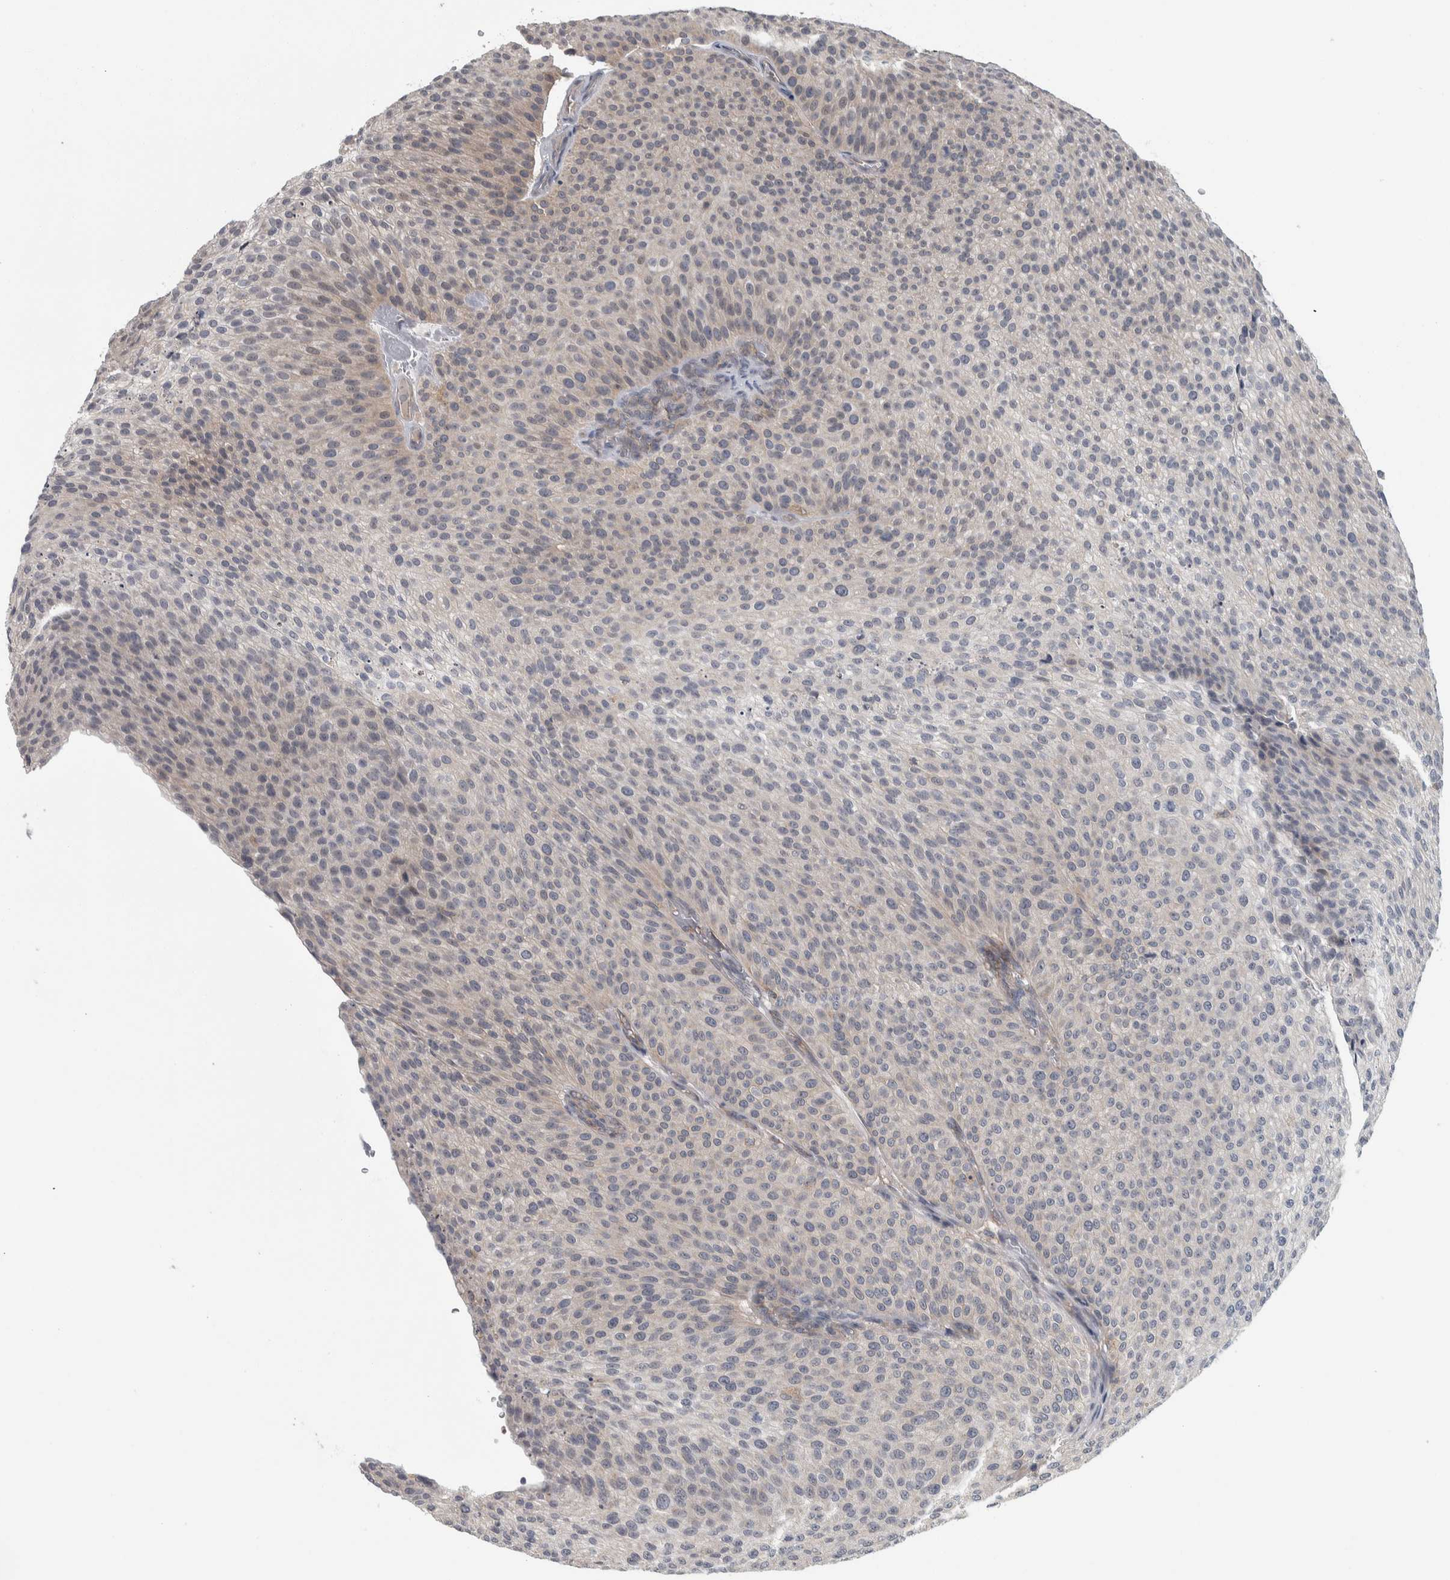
{"staining": {"intensity": "weak", "quantity": "<25%", "location": "cytoplasmic/membranous"}, "tissue": "urothelial cancer", "cell_type": "Tumor cells", "image_type": "cancer", "snomed": [{"axis": "morphology", "description": "Urothelial carcinoma, Low grade"}, {"axis": "topography", "description": "Smooth muscle"}, {"axis": "topography", "description": "Urinary bladder"}], "caption": "There is no significant expression in tumor cells of urothelial cancer.", "gene": "KCNJ3", "patient": {"sex": "male", "age": 60}}